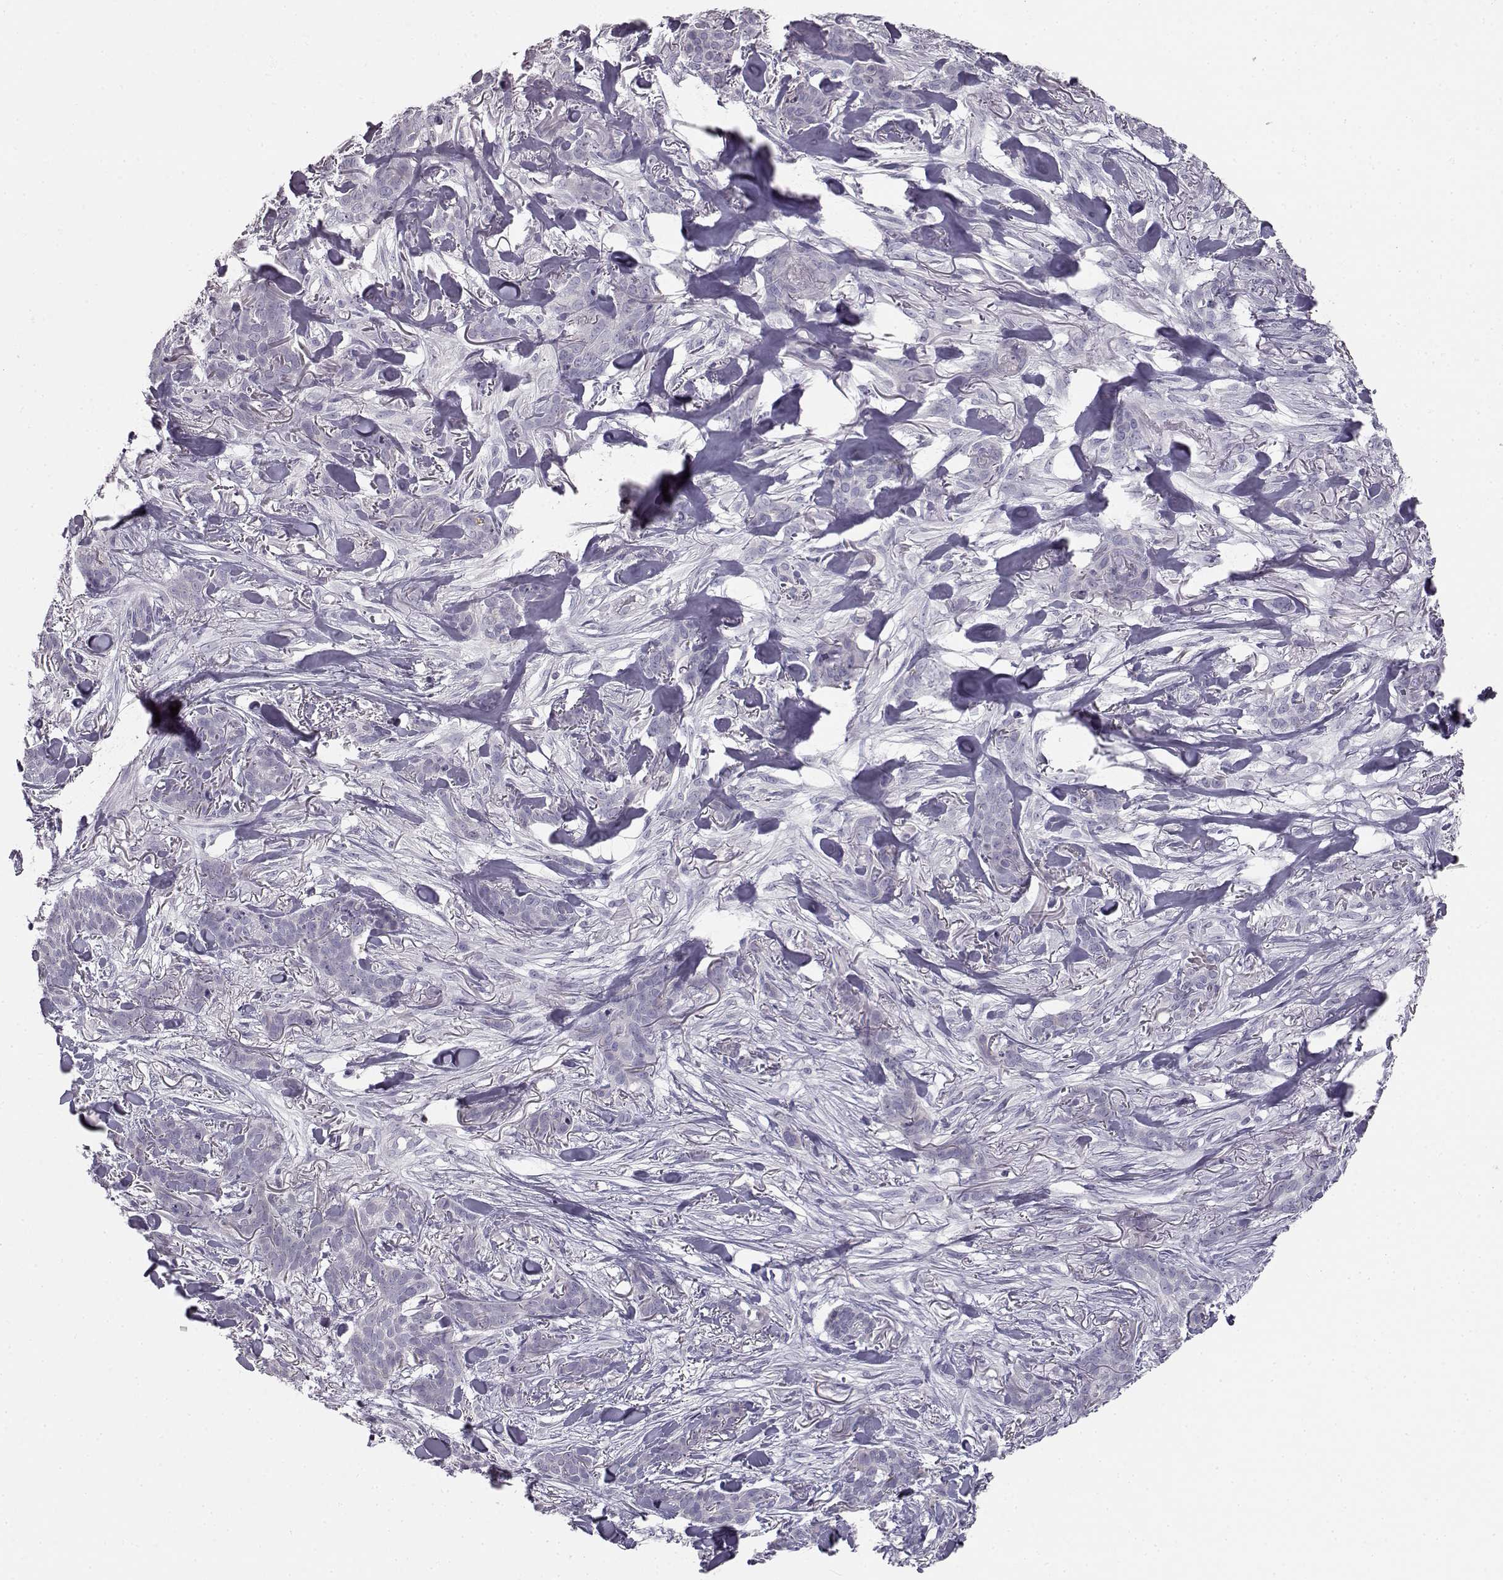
{"staining": {"intensity": "negative", "quantity": "none", "location": "none"}, "tissue": "skin cancer", "cell_type": "Tumor cells", "image_type": "cancer", "snomed": [{"axis": "morphology", "description": "Basal cell carcinoma"}, {"axis": "topography", "description": "Skin"}], "caption": "Skin basal cell carcinoma stained for a protein using IHC displays no expression tumor cells.", "gene": "MYCBPAP", "patient": {"sex": "female", "age": 61}}